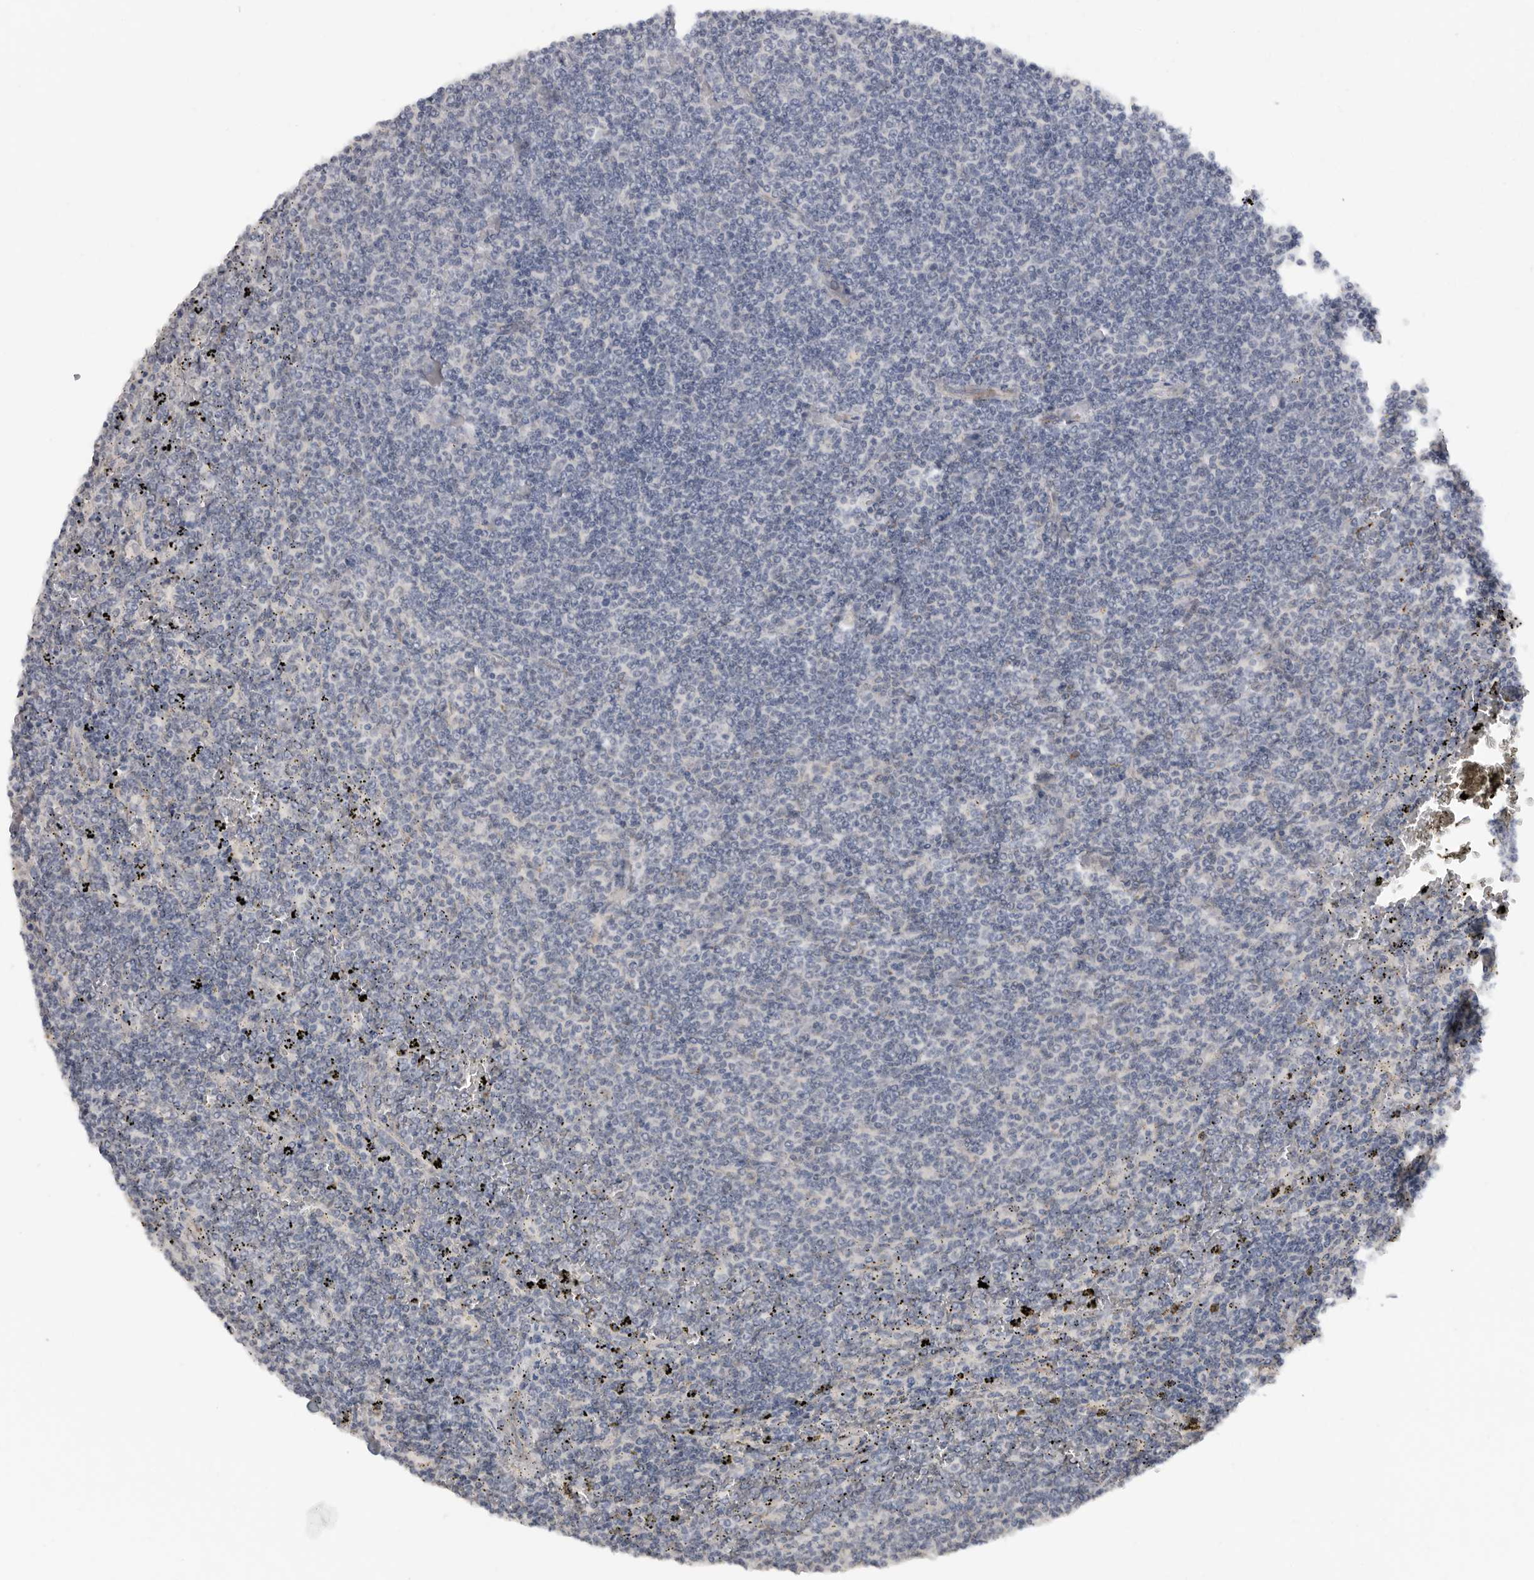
{"staining": {"intensity": "negative", "quantity": "none", "location": "none"}, "tissue": "lymphoma", "cell_type": "Tumor cells", "image_type": "cancer", "snomed": [{"axis": "morphology", "description": "Malignant lymphoma, non-Hodgkin's type, Low grade"}, {"axis": "topography", "description": "Spleen"}], "caption": "Immunohistochemical staining of human low-grade malignant lymphoma, non-Hodgkin's type displays no significant expression in tumor cells. (Brightfield microscopy of DAB (3,3'-diaminobenzidine) IHC at high magnification).", "gene": "DYRK2", "patient": {"sex": "female", "age": 50}}